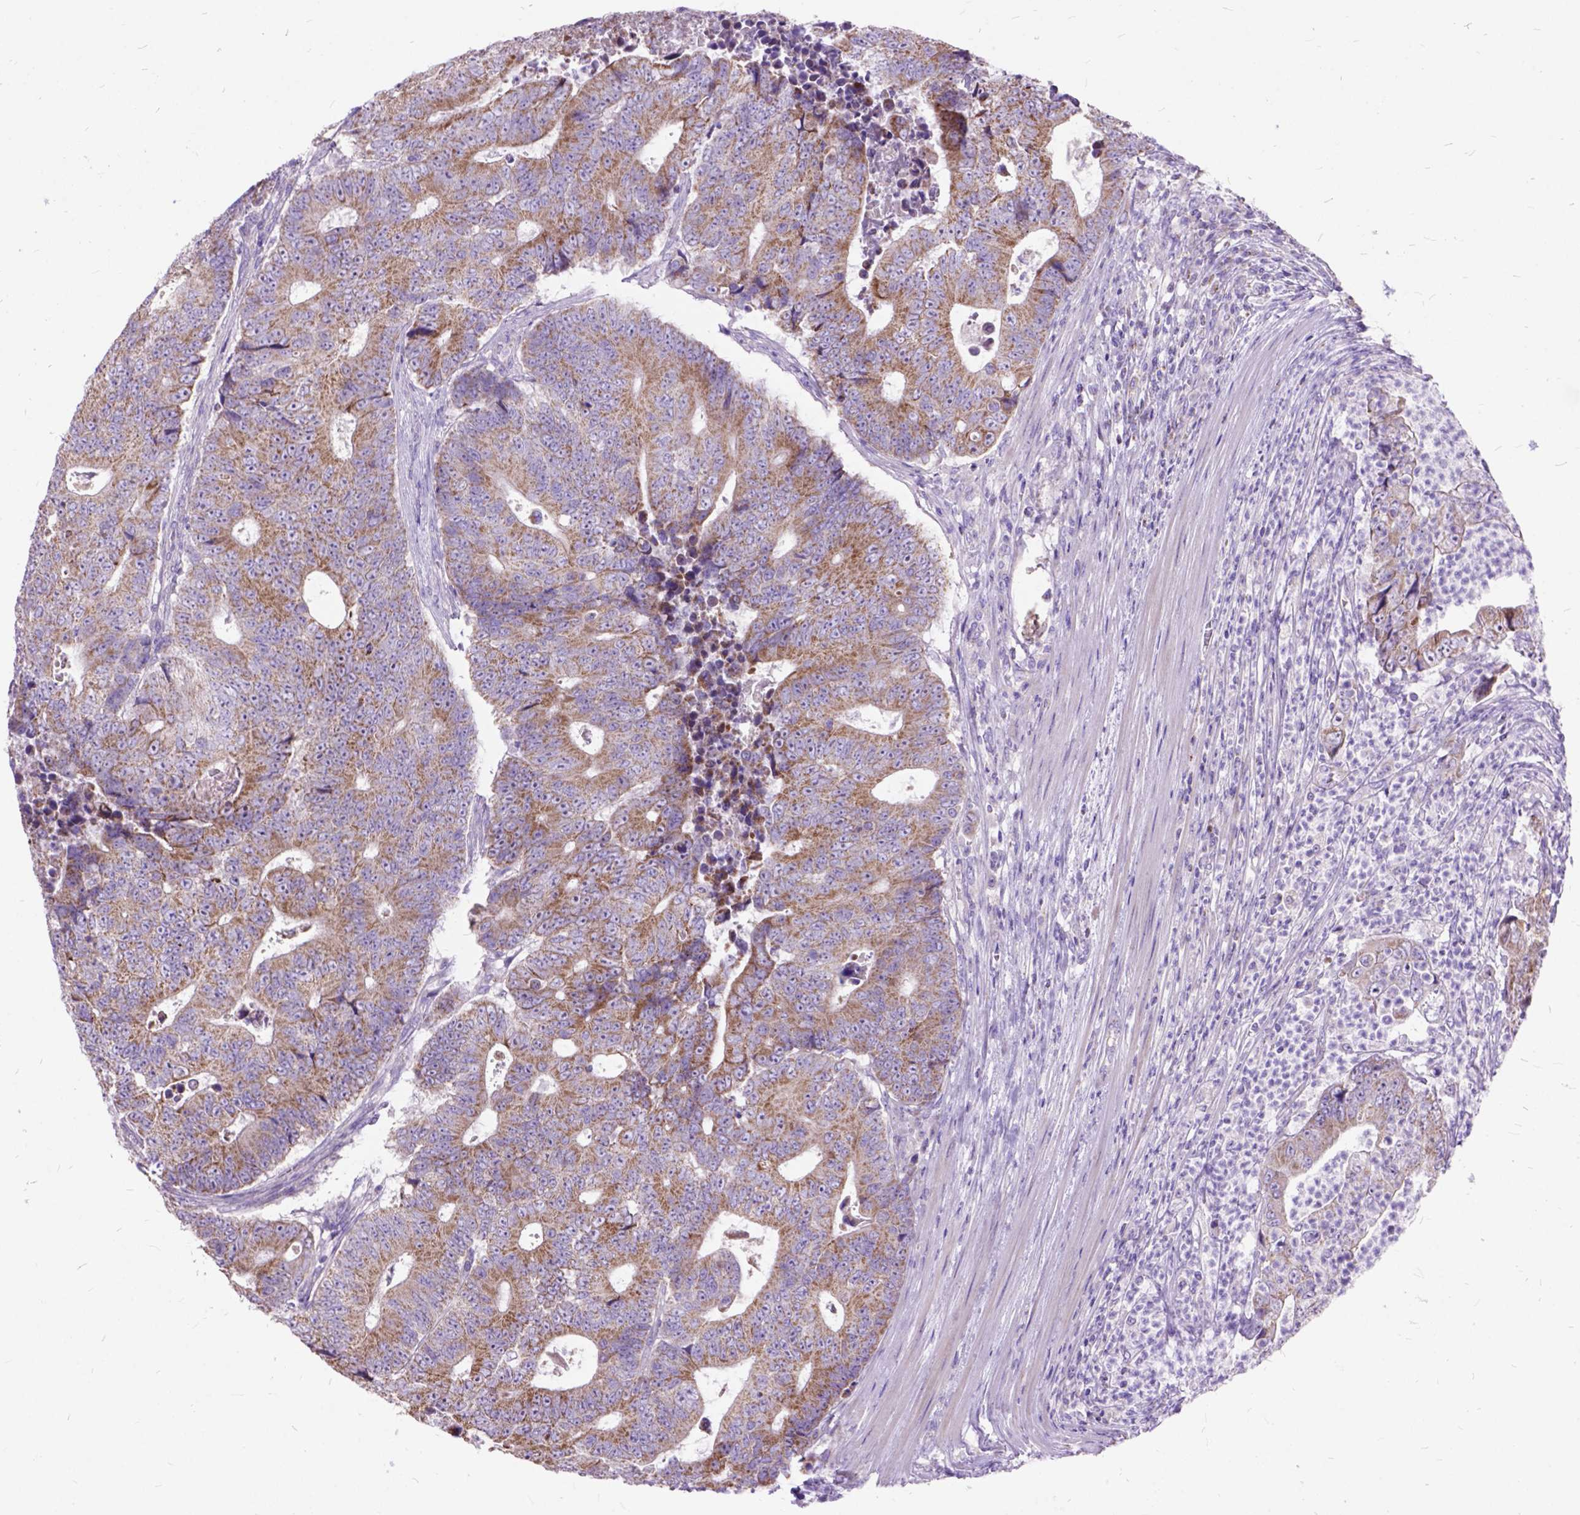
{"staining": {"intensity": "weak", "quantity": ">75%", "location": "cytoplasmic/membranous"}, "tissue": "colorectal cancer", "cell_type": "Tumor cells", "image_type": "cancer", "snomed": [{"axis": "morphology", "description": "Adenocarcinoma, NOS"}, {"axis": "topography", "description": "Colon"}], "caption": "IHC histopathology image of human adenocarcinoma (colorectal) stained for a protein (brown), which demonstrates low levels of weak cytoplasmic/membranous staining in approximately >75% of tumor cells.", "gene": "CTAG2", "patient": {"sex": "female", "age": 48}}